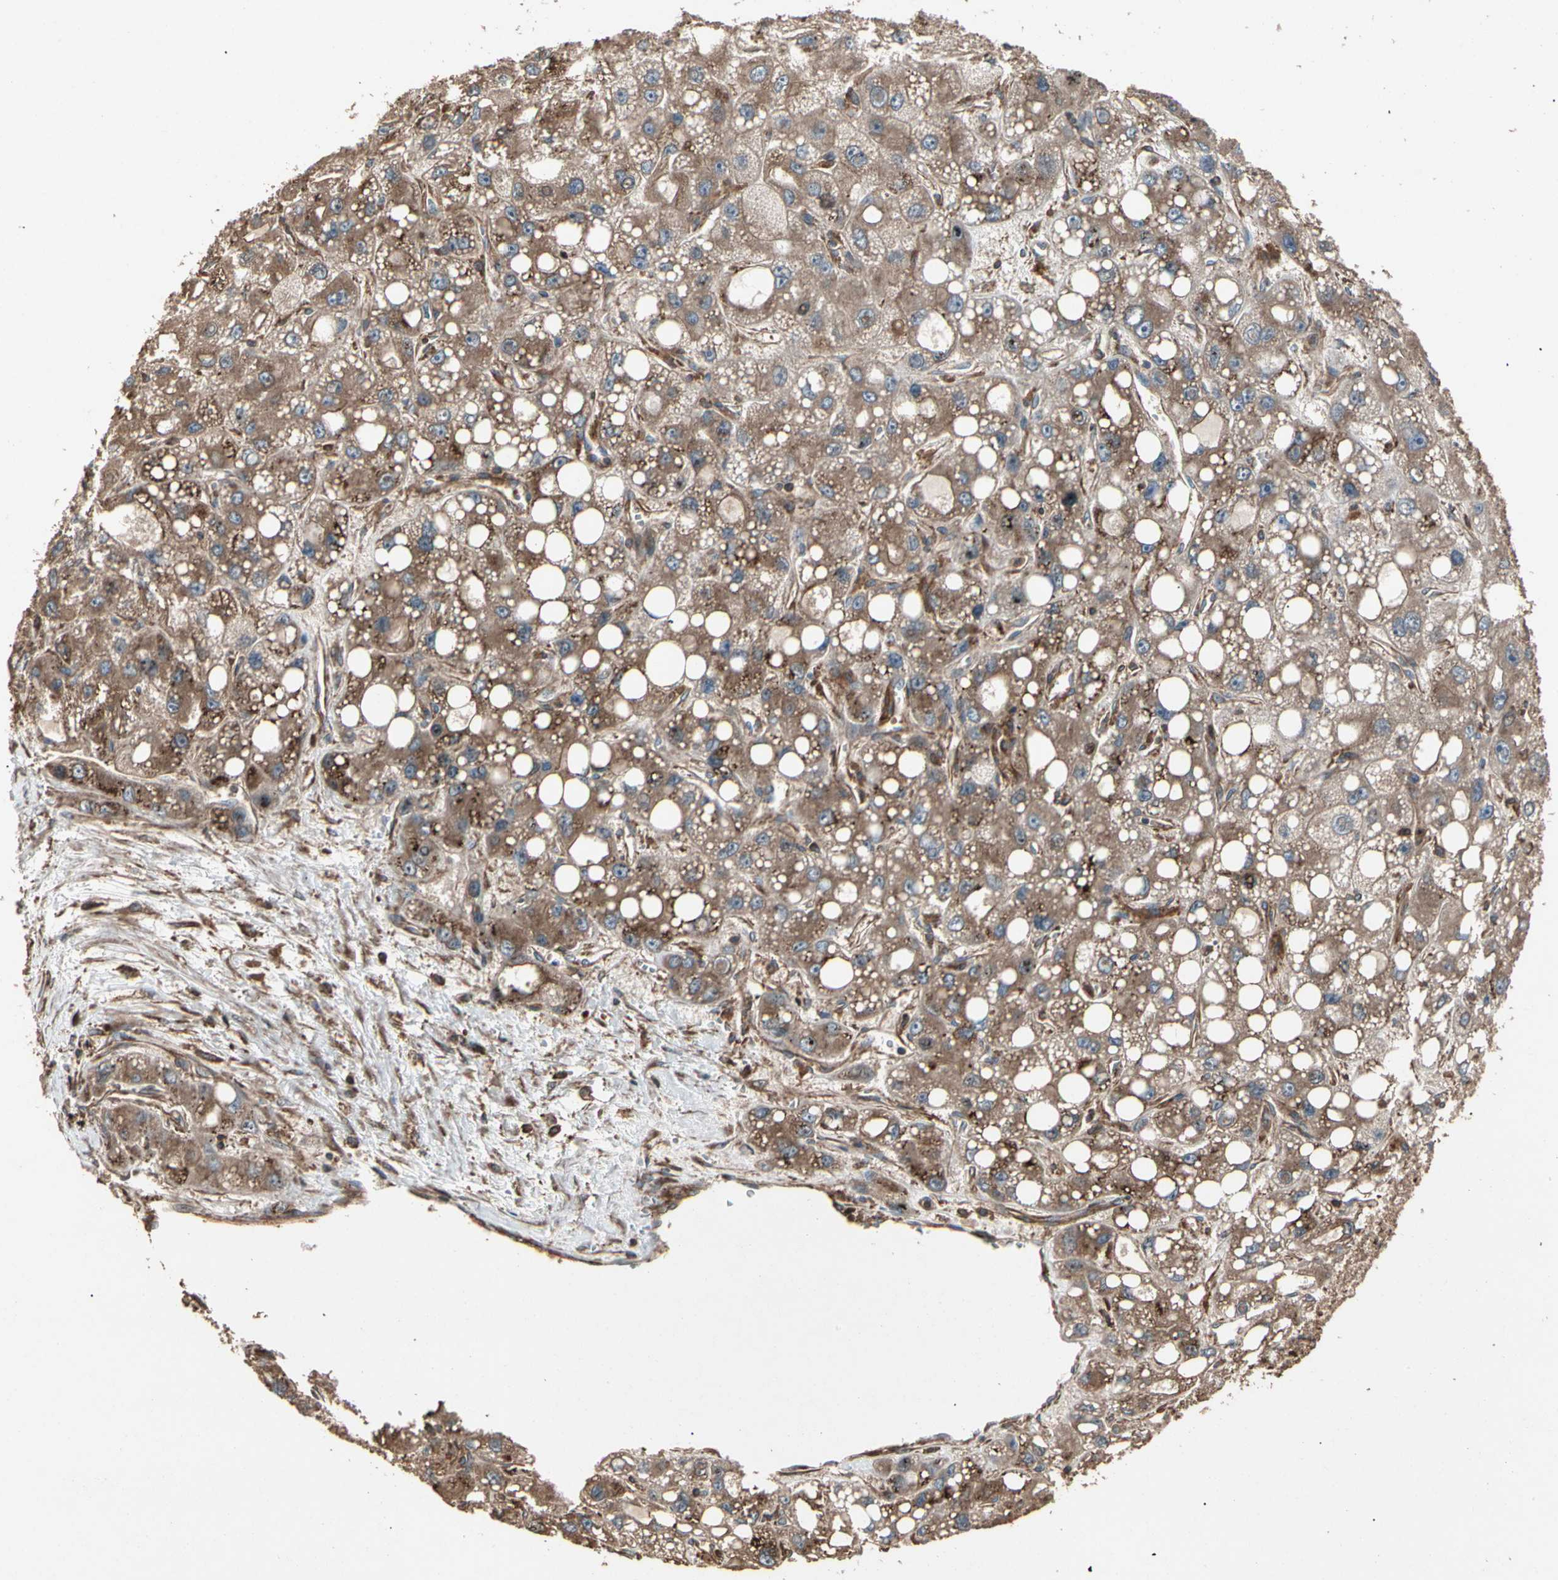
{"staining": {"intensity": "moderate", "quantity": ">75%", "location": "cytoplasmic/membranous"}, "tissue": "liver cancer", "cell_type": "Tumor cells", "image_type": "cancer", "snomed": [{"axis": "morphology", "description": "Carcinoma, Hepatocellular, NOS"}, {"axis": "topography", "description": "Liver"}], "caption": "The histopathology image demonstrates a brown stain indicating the presence of a protein in the cytoplasmic/membranous of tumor cells in liver cancer (hepatocellular carcinoma).", "gene": "AGBL2", "patient": {"sex": "male", "age": 55}}